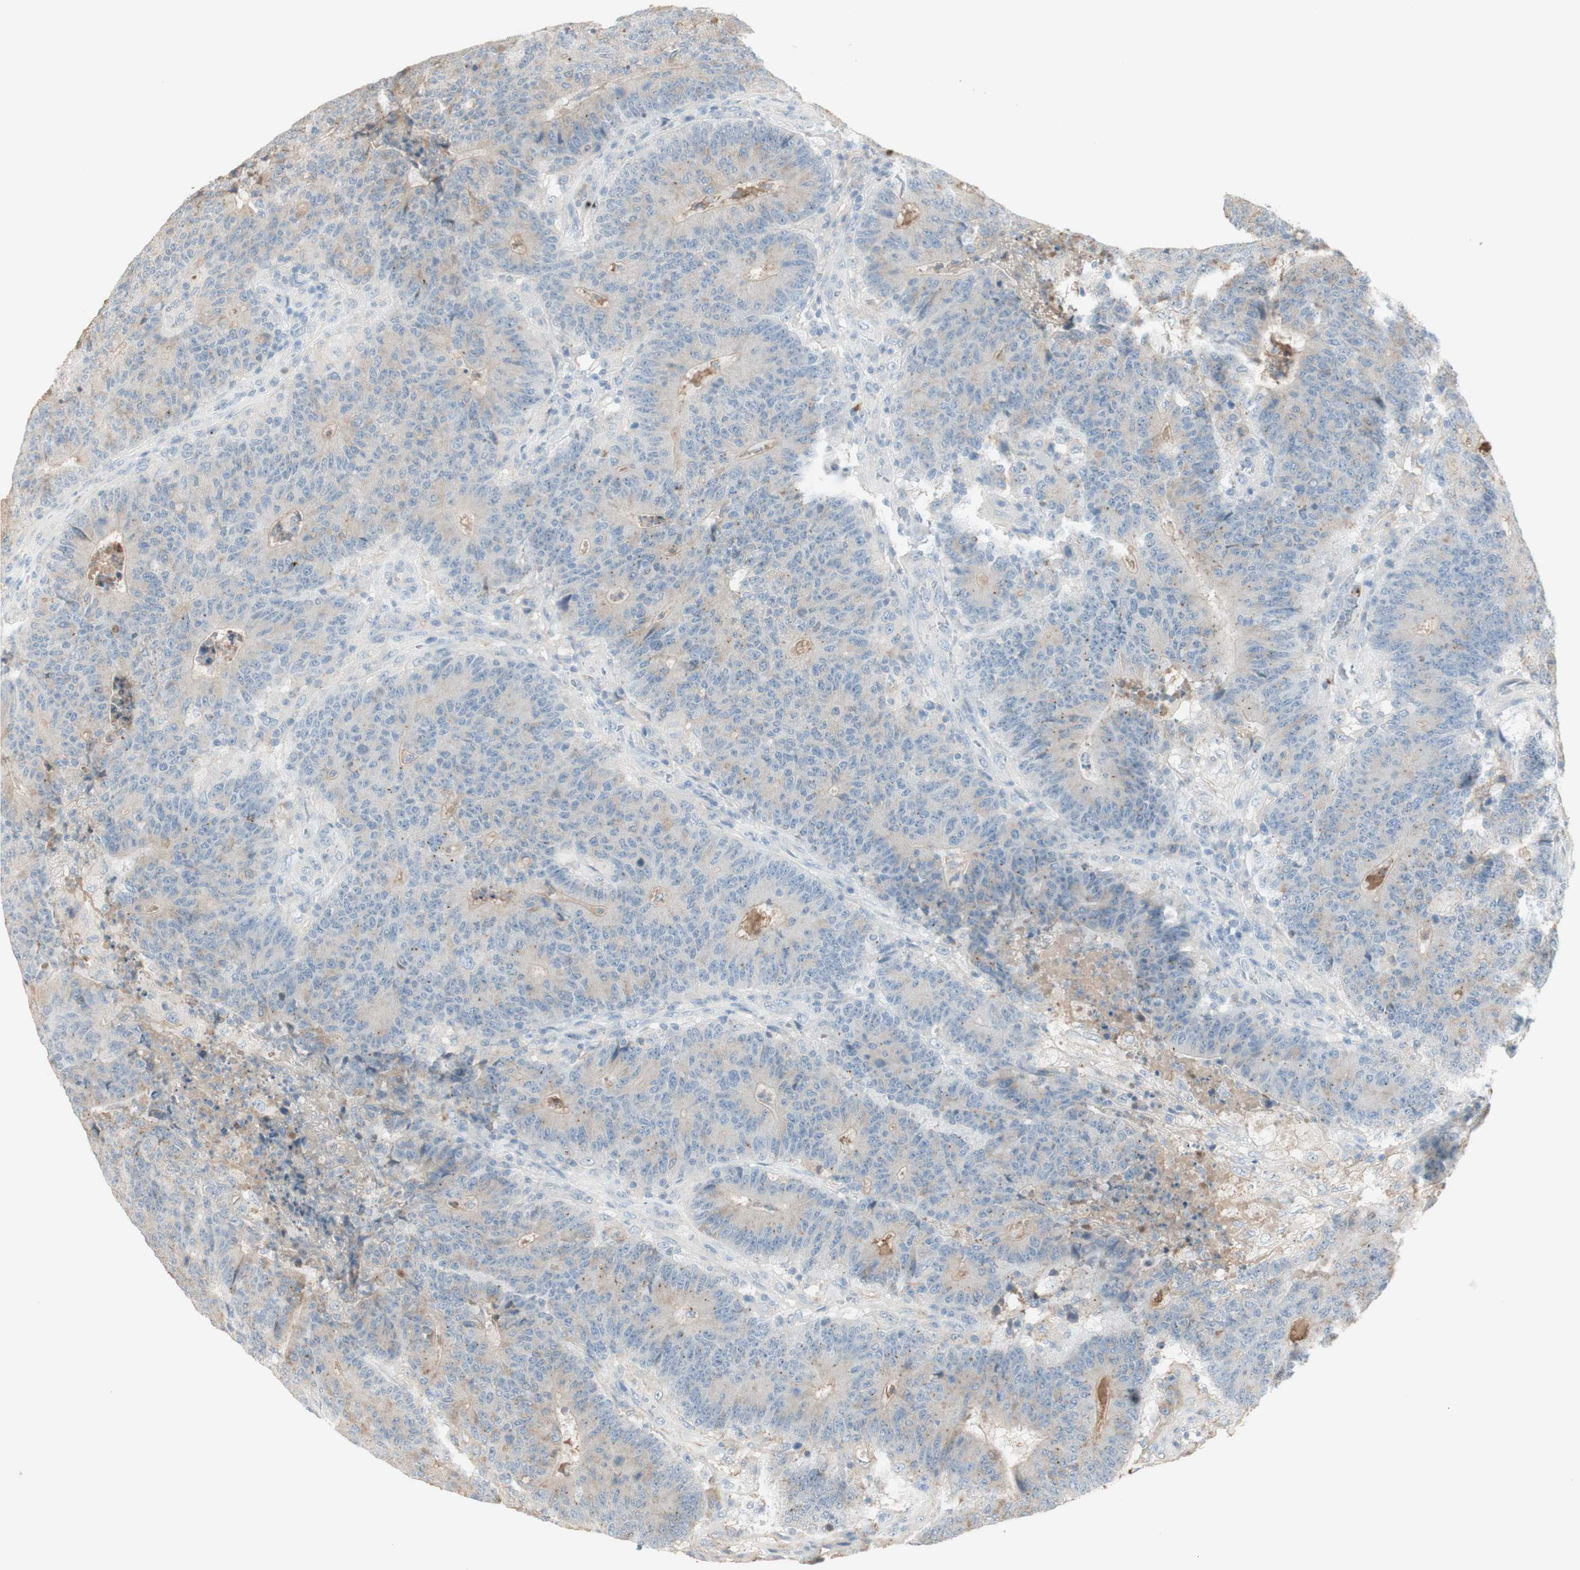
{"staining": {"intensity": "negative", "quantity": "none", "location": "none"}, "tissue": "colorectal cancer", "cell_type": "Tumor cells", "image_type": "cancer", "snomed": [{"axis": "morphology", "description": "Normal tissue, NOS"}, {"axis": "morphology", "description": "Adenocarcinoma, NOS"}, {"axis": "topography", "description": "Colon"}], "caption": "Tumor cells are negative for brown protein staining in colorectal adenocarcinoma. (DAB immunohistochemistry (IHC), high magnification).", "gene": "IFNG", "patient": {"sex": "female", "age": 75}}